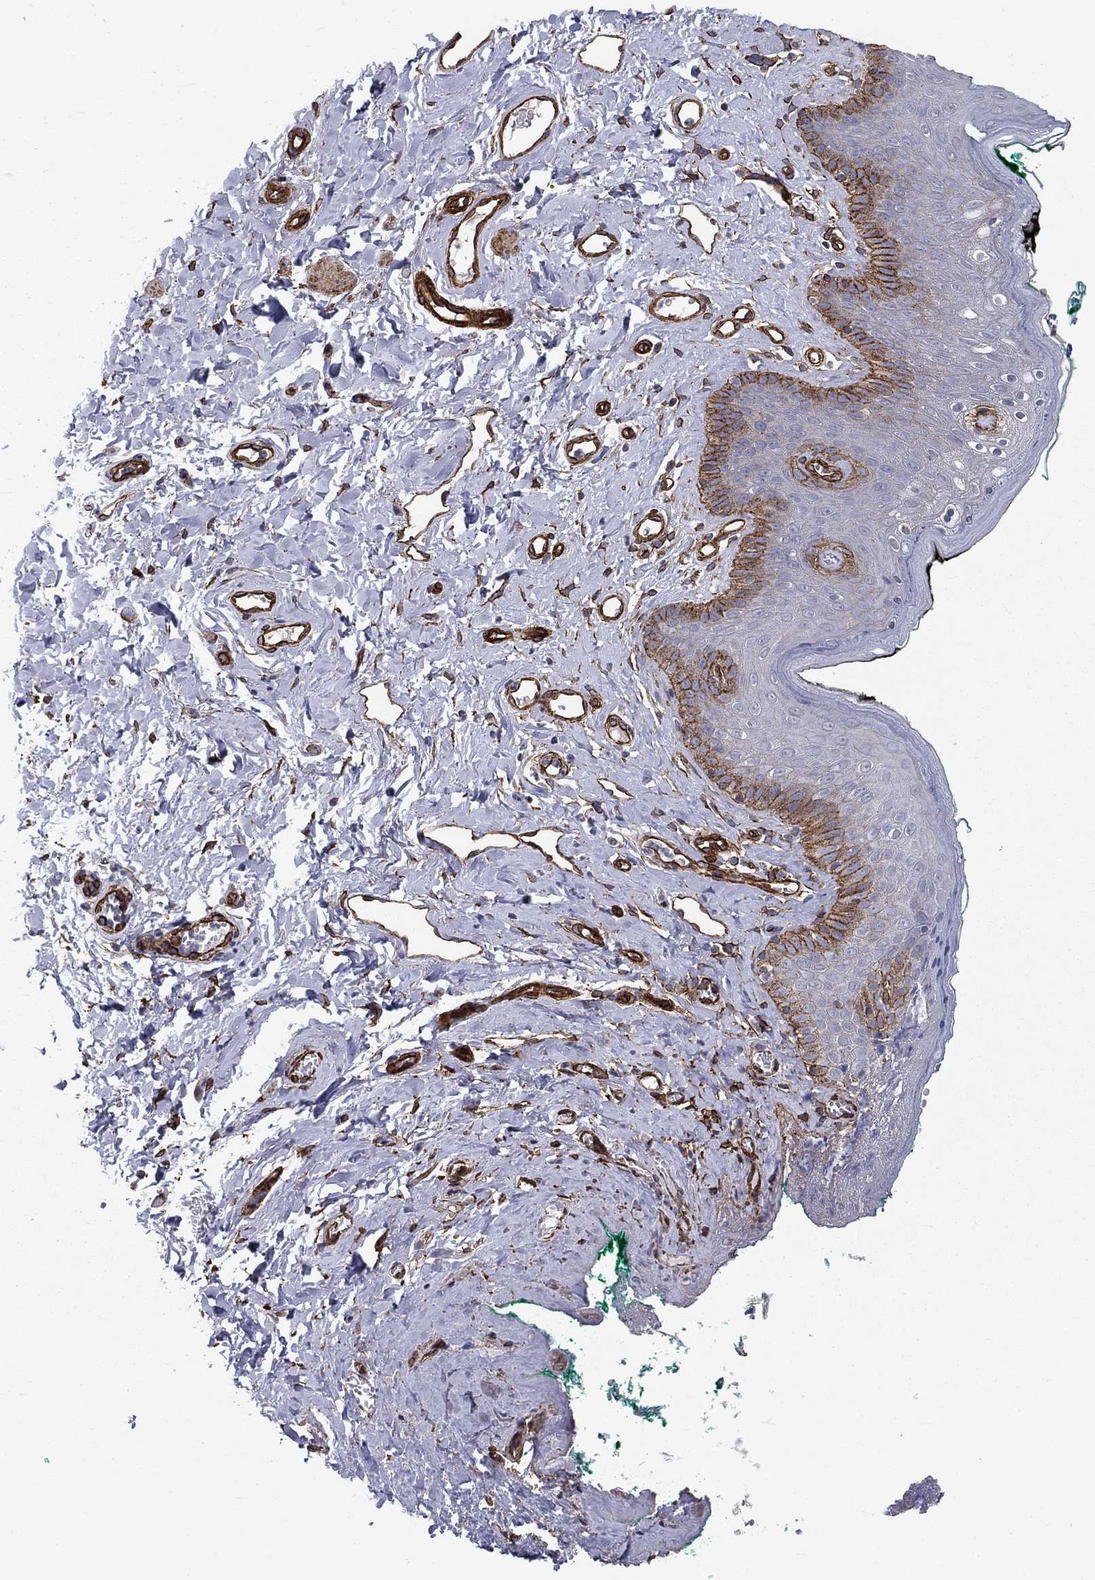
{"staining": {"intensity": "moderate", "quantity": "<25%", "location": "cytoplasmic/membranous"}, "tissue": "skin", "cell_type": "Epidermal cells", "image_type": "normal", "snomed": [{"axis": "morphology", "description": "Normal tissue, NOS"}, {"axis": "topography", "description": "Vulva"}], "caption": "Moderate cytoplasmic/membranous expression for a protein is appreciated in approximately <25% of epidermal cells of normal skin using immunohistochemistry.", "gene": "SYNC", "patient": {"sex": "female", "age": 66}}